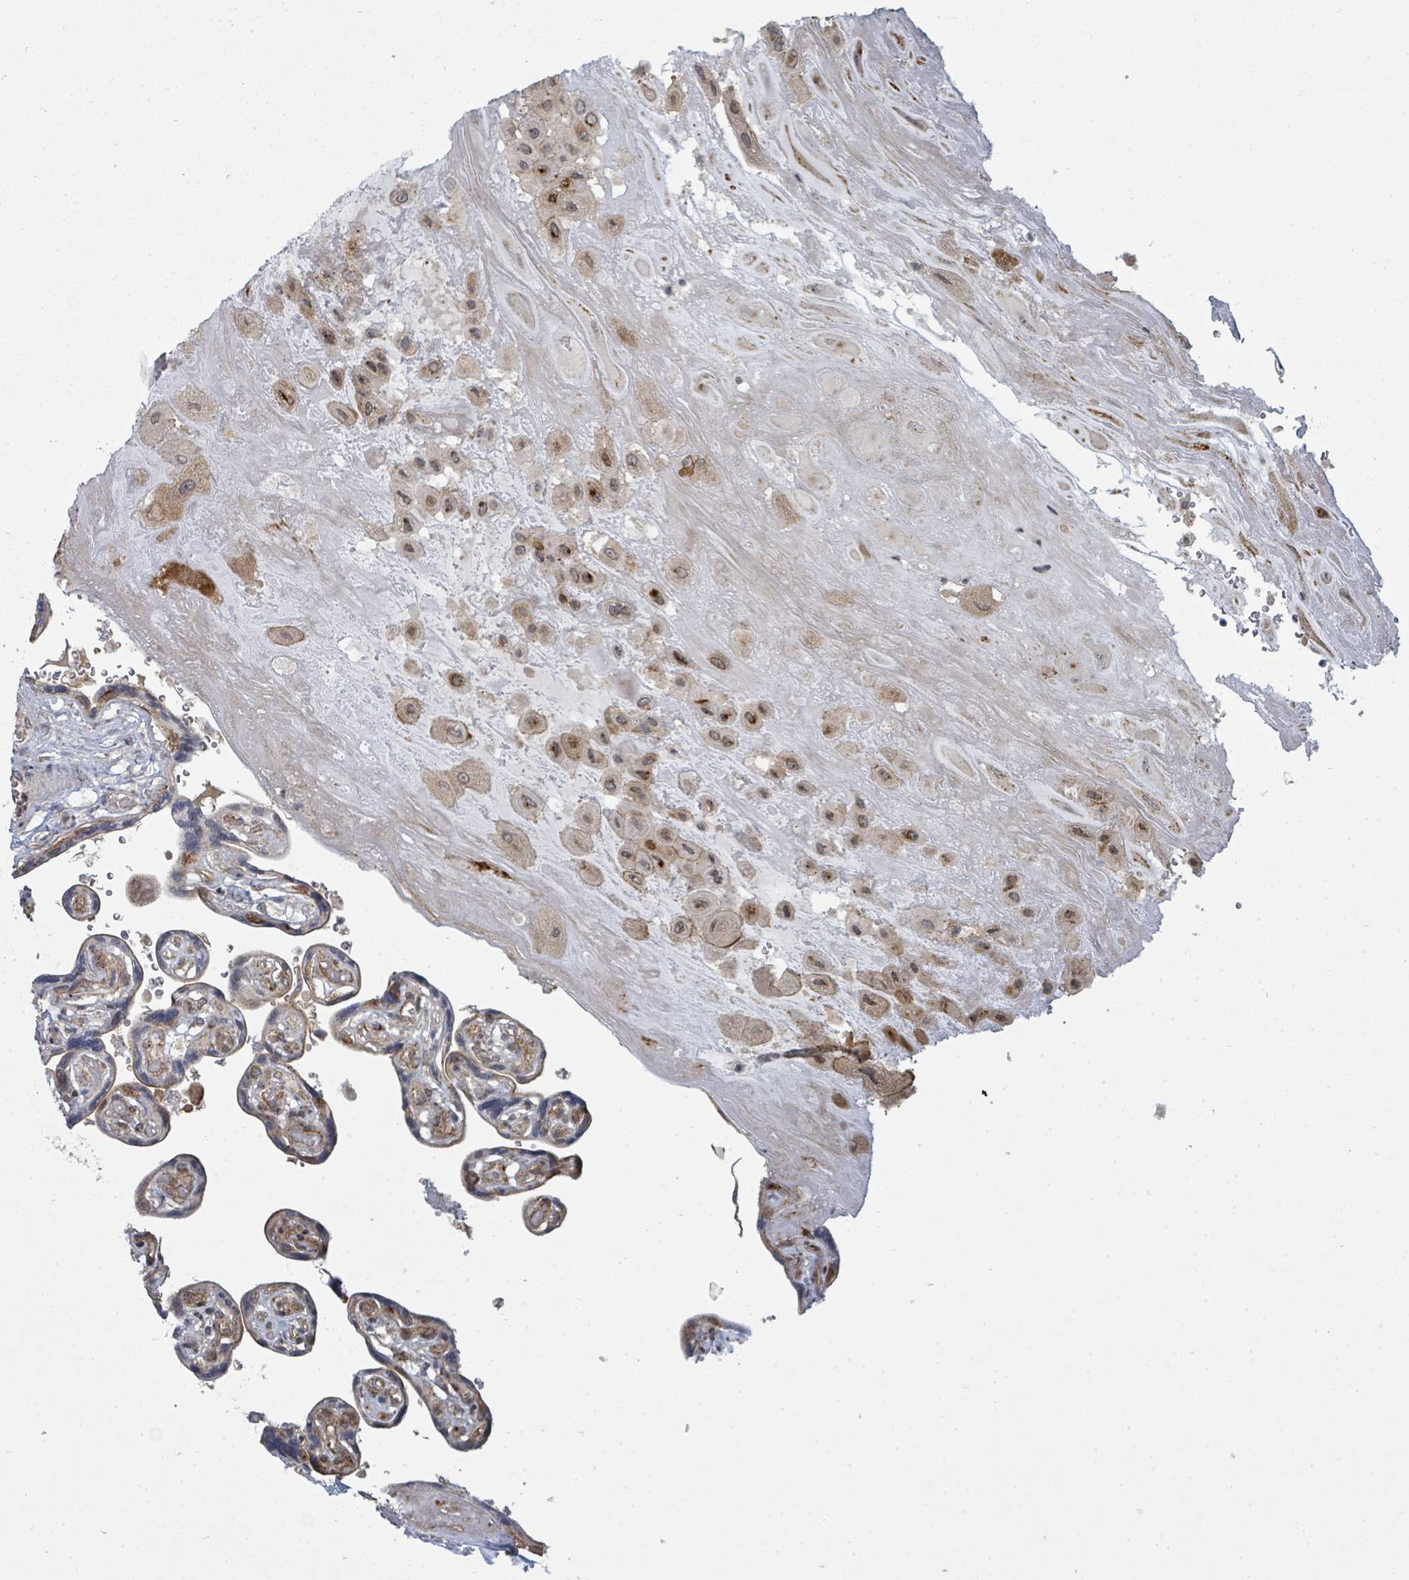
{"staining": {"intensity": "moderate", "quantity": "<25%", "location": "cytoplasmic/membranous,nuclear"}, "tissue": "placenta", "cell_type": "Decidual cells", "image_type": "normal", "snomed": [{"axis": "morphology", "description": "Normal tissue, NOS"}, {"axis": "topography", "description": "Placenta"}], "caption": "Decidual cells exhibit low levels of moderate cytoplasmic/membranous,nuclear positivity in approximately <25% of cells in benign placenta.", "gene": "PSMG2", "patient": {"sex": "female", "age": 32}}